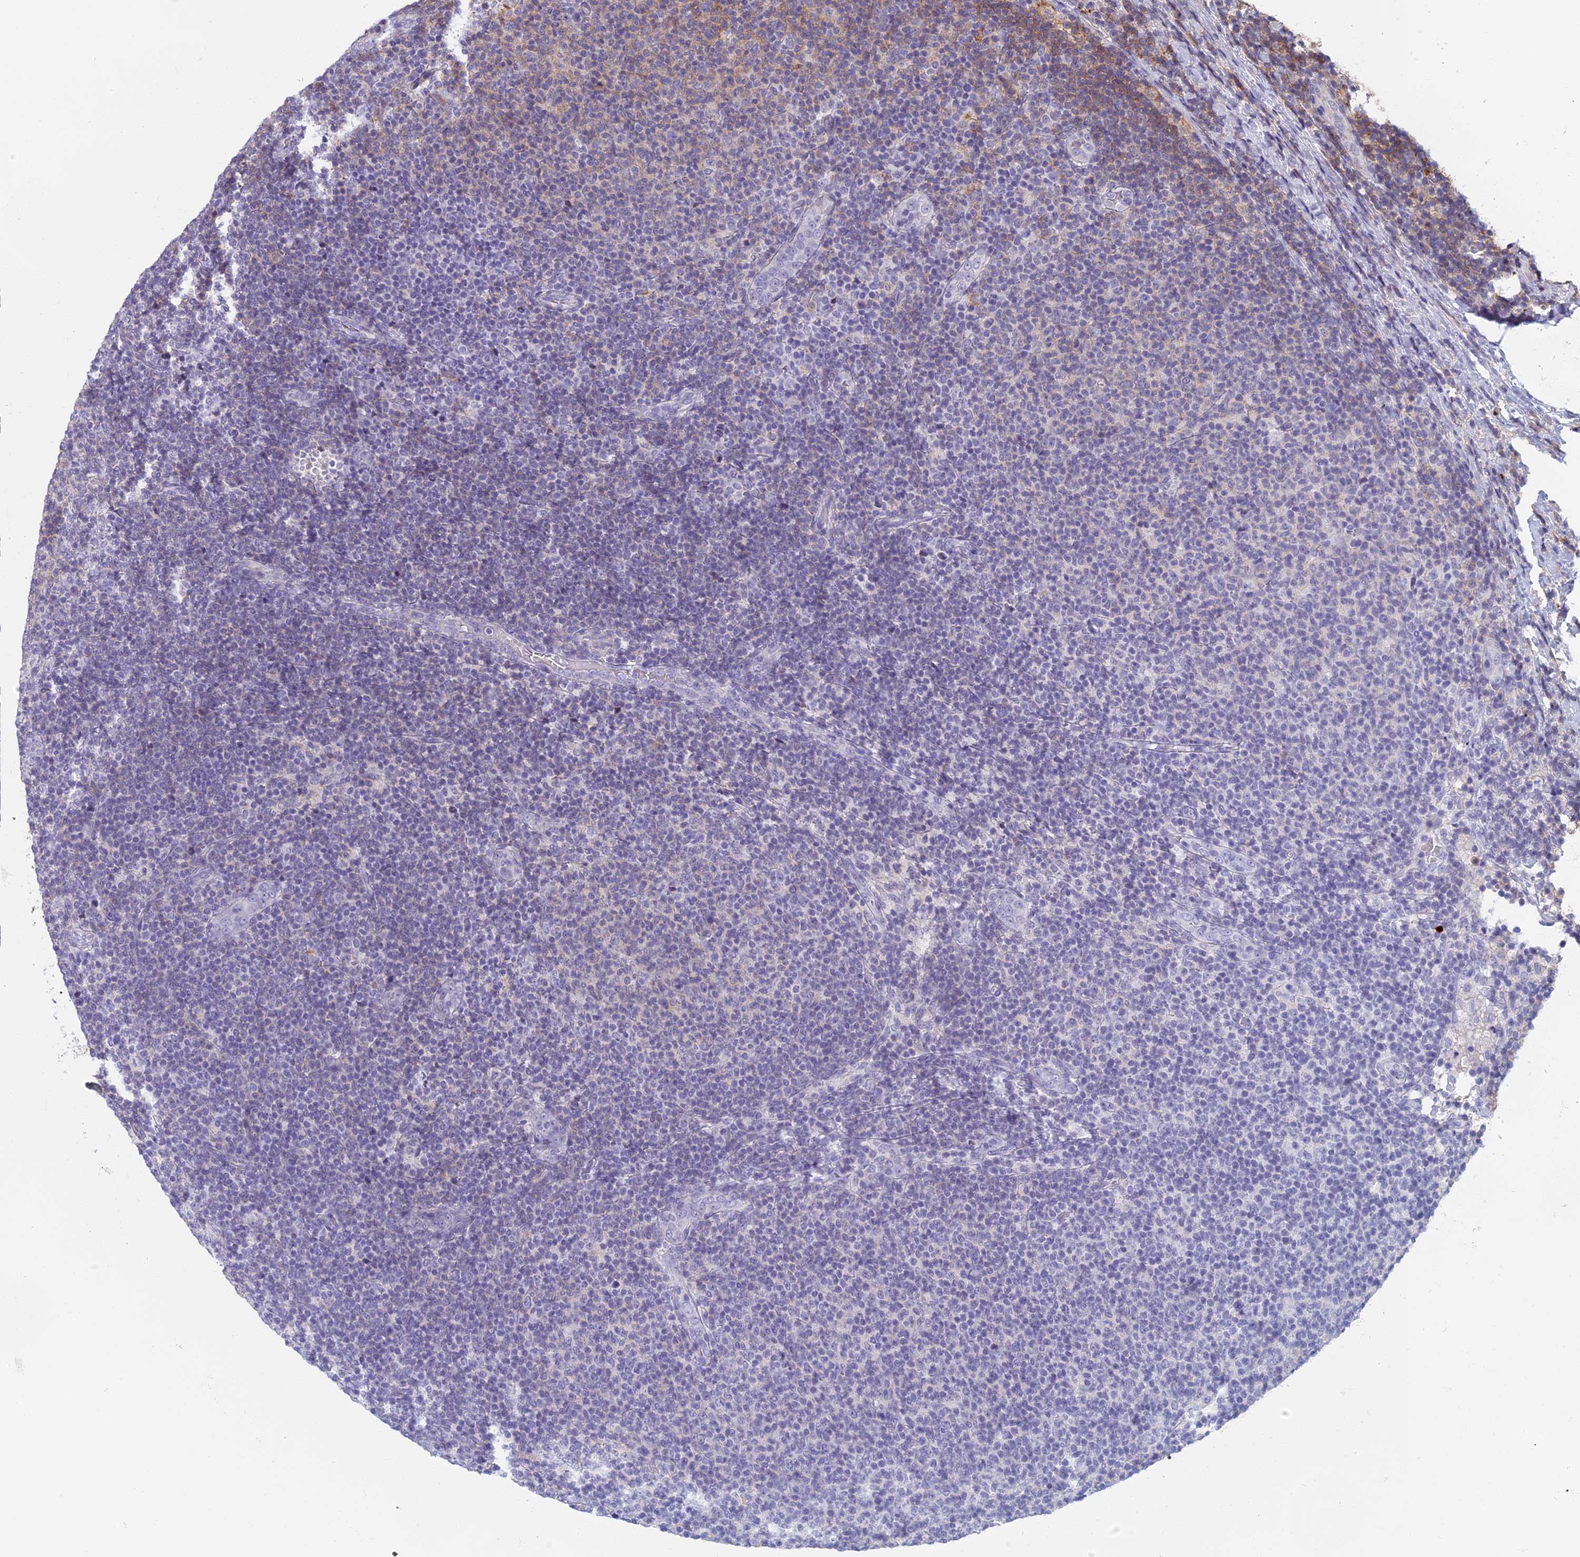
{"staining": {"intensity": "weak", "quantity": "<25%", "location": "cytoplasmic/membranous"}, "tissue": "lymphoma", "cell_type": "Tumor cells", "image_type": "cancer", "snomed": [{"axis": "morphology", "description": "Malignant lymphoma, non-Hodgkin's type, Low grade"}, {"axis": "topography", "description": "Lymph node"}], "caption": "DAB immunohistochemical staining of human low-grade malignant lymphoma, non-Hodgkin's type reveals no significant positivity in tumor cells.", "gene": "EDAR", "patient": {"sex": "male", "age": 66}}